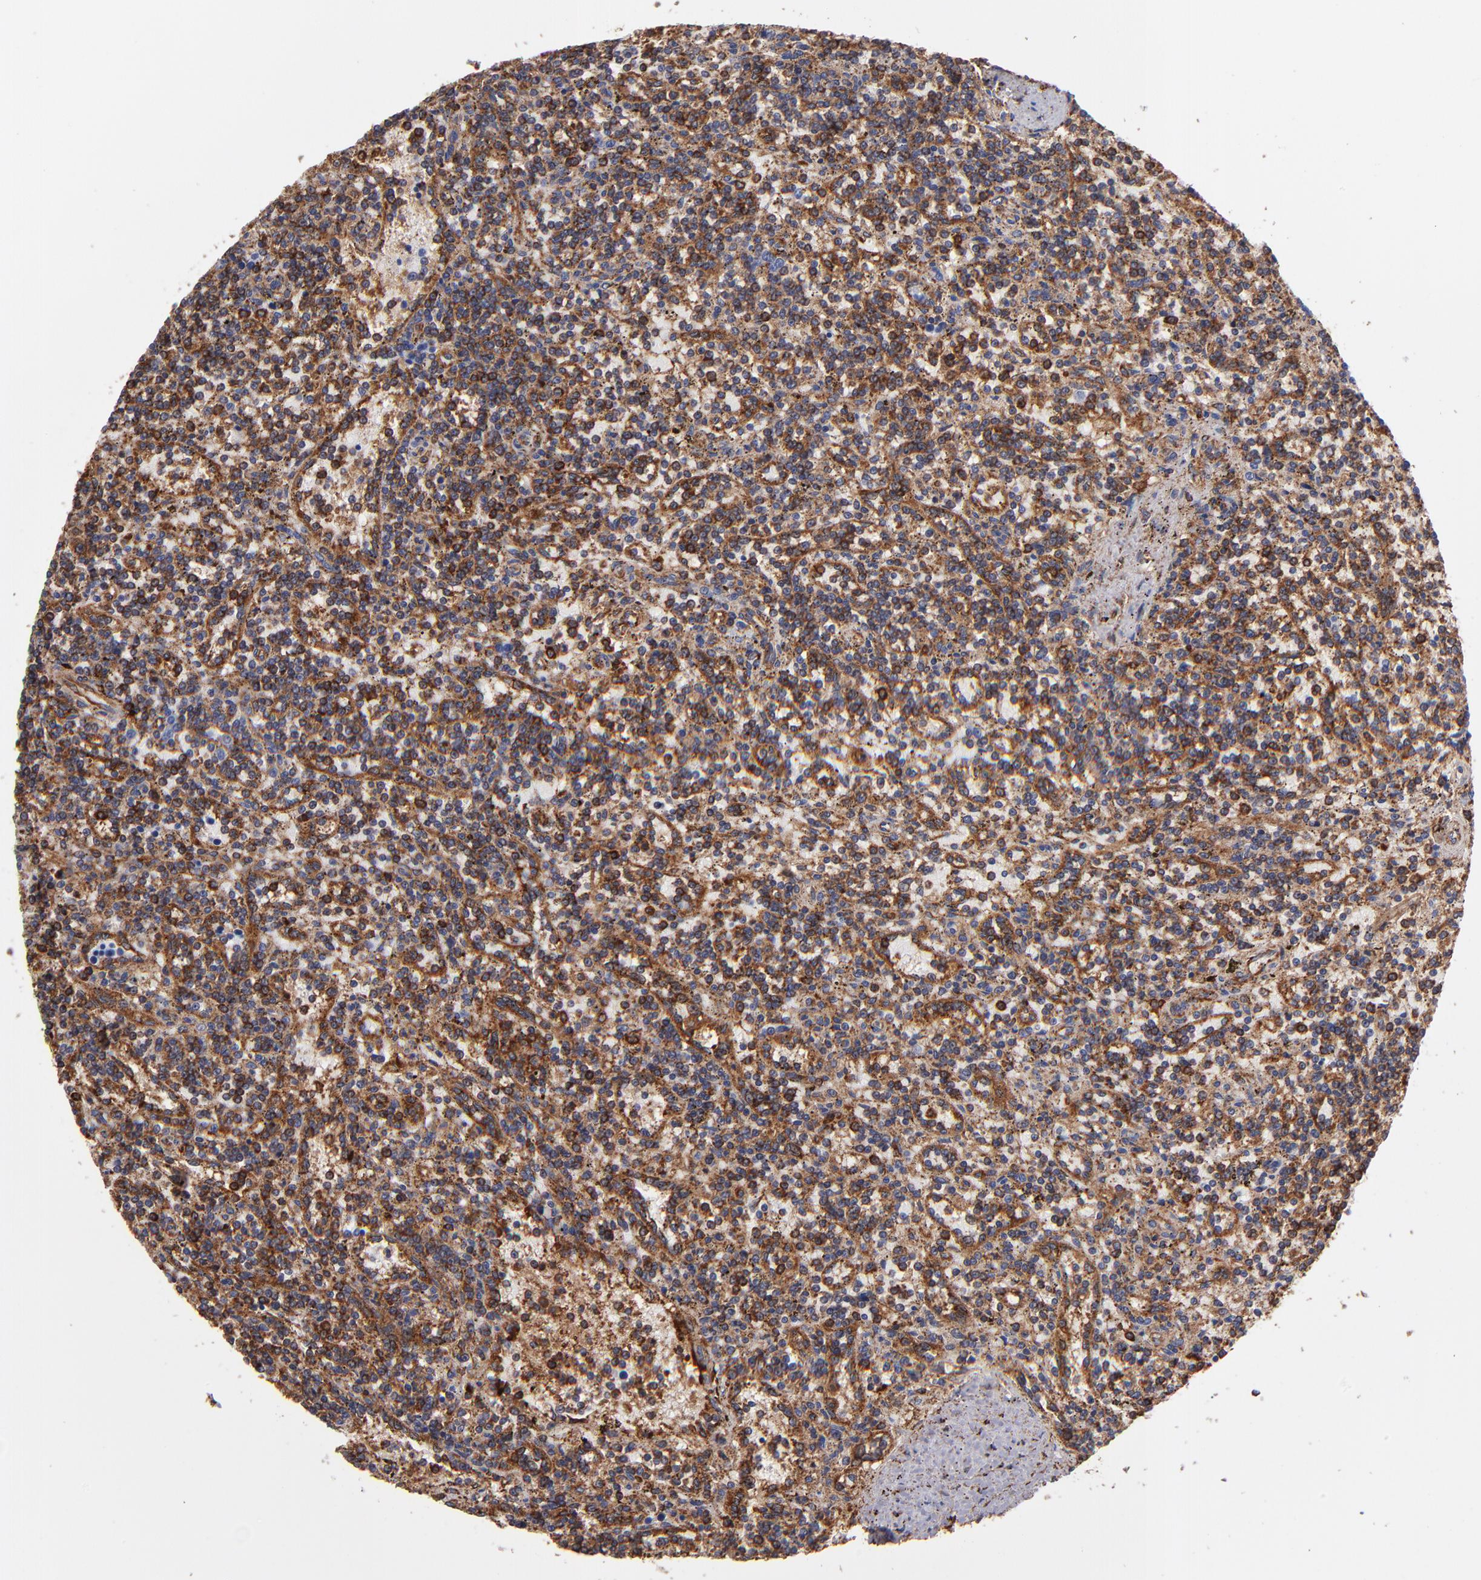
{"staining": {"intensity": "moderate", "quantity": "25%-75%", "location": "cytoplasmic/membranous"}, "tissue": "lymphoma", "cell_type": "Tumor cells", "image_type": "cancer", "snomed": [{"axis": "morphology", "description": "Malignant lymphoma, non-Hodgkin's type, Low grade"}, {"axis": "topography", "description": "Spleen"}], "caption": "Lymphoma tissue reveals moderate cytoplasmic/membranous positivity in about 25%-75% of tumor cells, visualized by immunohistochemistry.", "gene": "MVP", "patient": {"sex": "male", "age": 73}}